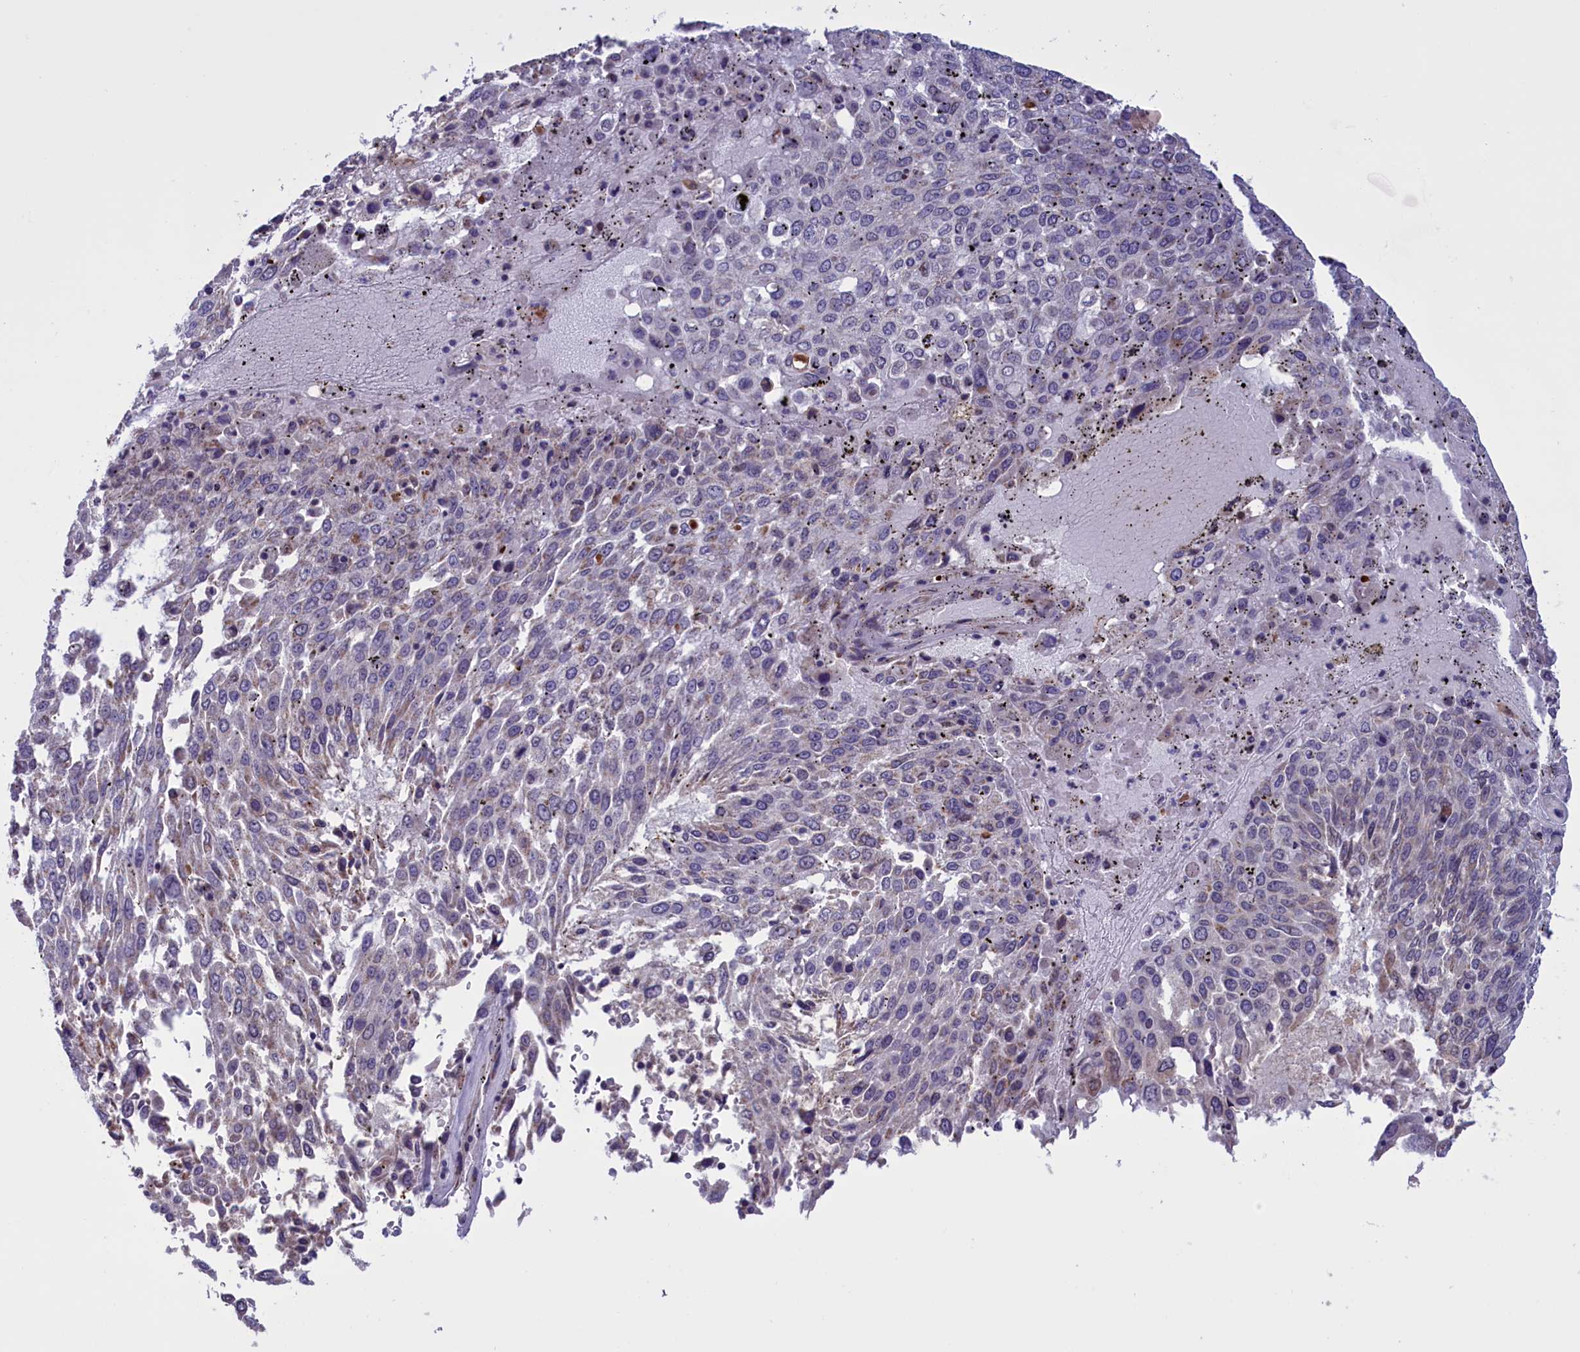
{"staining": {"intensity": "weak", "quantity": "<25%", "location": "cytoplasmic/membranous"}, "tissue": "lung cancer", "cell_type": "Tumor cells", "image_type": "cancer", "snomed": [{"axis": "morphology", "description": "Squamous cell carcinoma, NOS"}, {"axis": "topography", "description": "Lung"}], "caption": "This micrograph is of squamous cell carcinoma (lung) stained with IHC to label a protein in brown with the nuclei are counter-stained blue. There is no positivity in tumor cells.", "gene": "PARS2", "patient": {"sex": "male", "age": 65}}